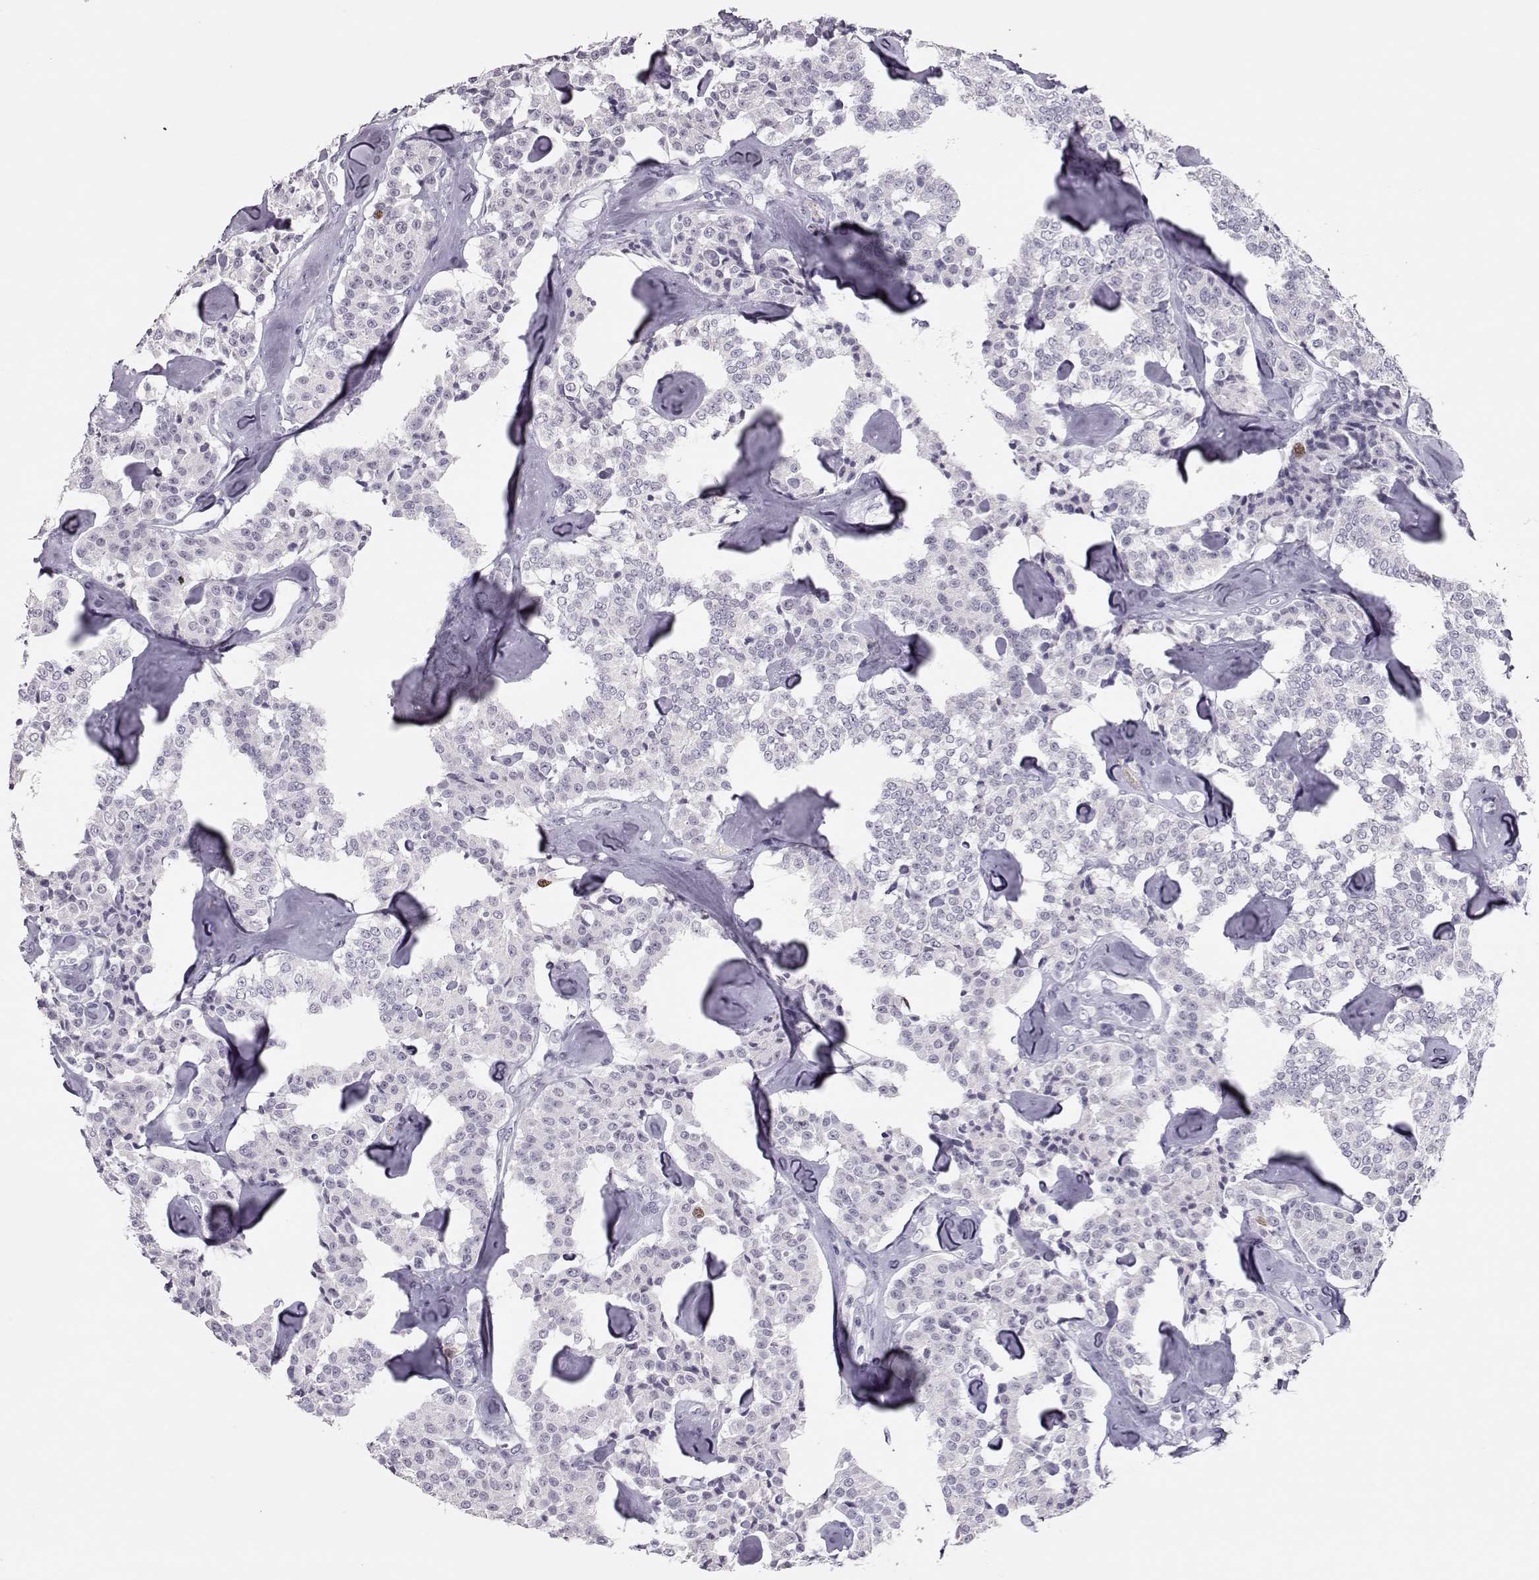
{"staining": {"intensity": "negative", "quantity": "none", "location": "none"}, "tissue": "carcinoid", "cell_type": "Tumor cells", "image_type": "cancer", "snomed": [{"axis": "morphology", "description": "Carcinoid, malignant, NOS"}, {"axis": "topography", "description": "Pancreas"}], "caption": "This image is of malignant carcinoid stained with IHC to label a protein in brown with the nuclei are counter-stained blue. There is no staining in tumor cells.", "gene": "SGO1", "patient": {"sex": "male", "age": 41}}